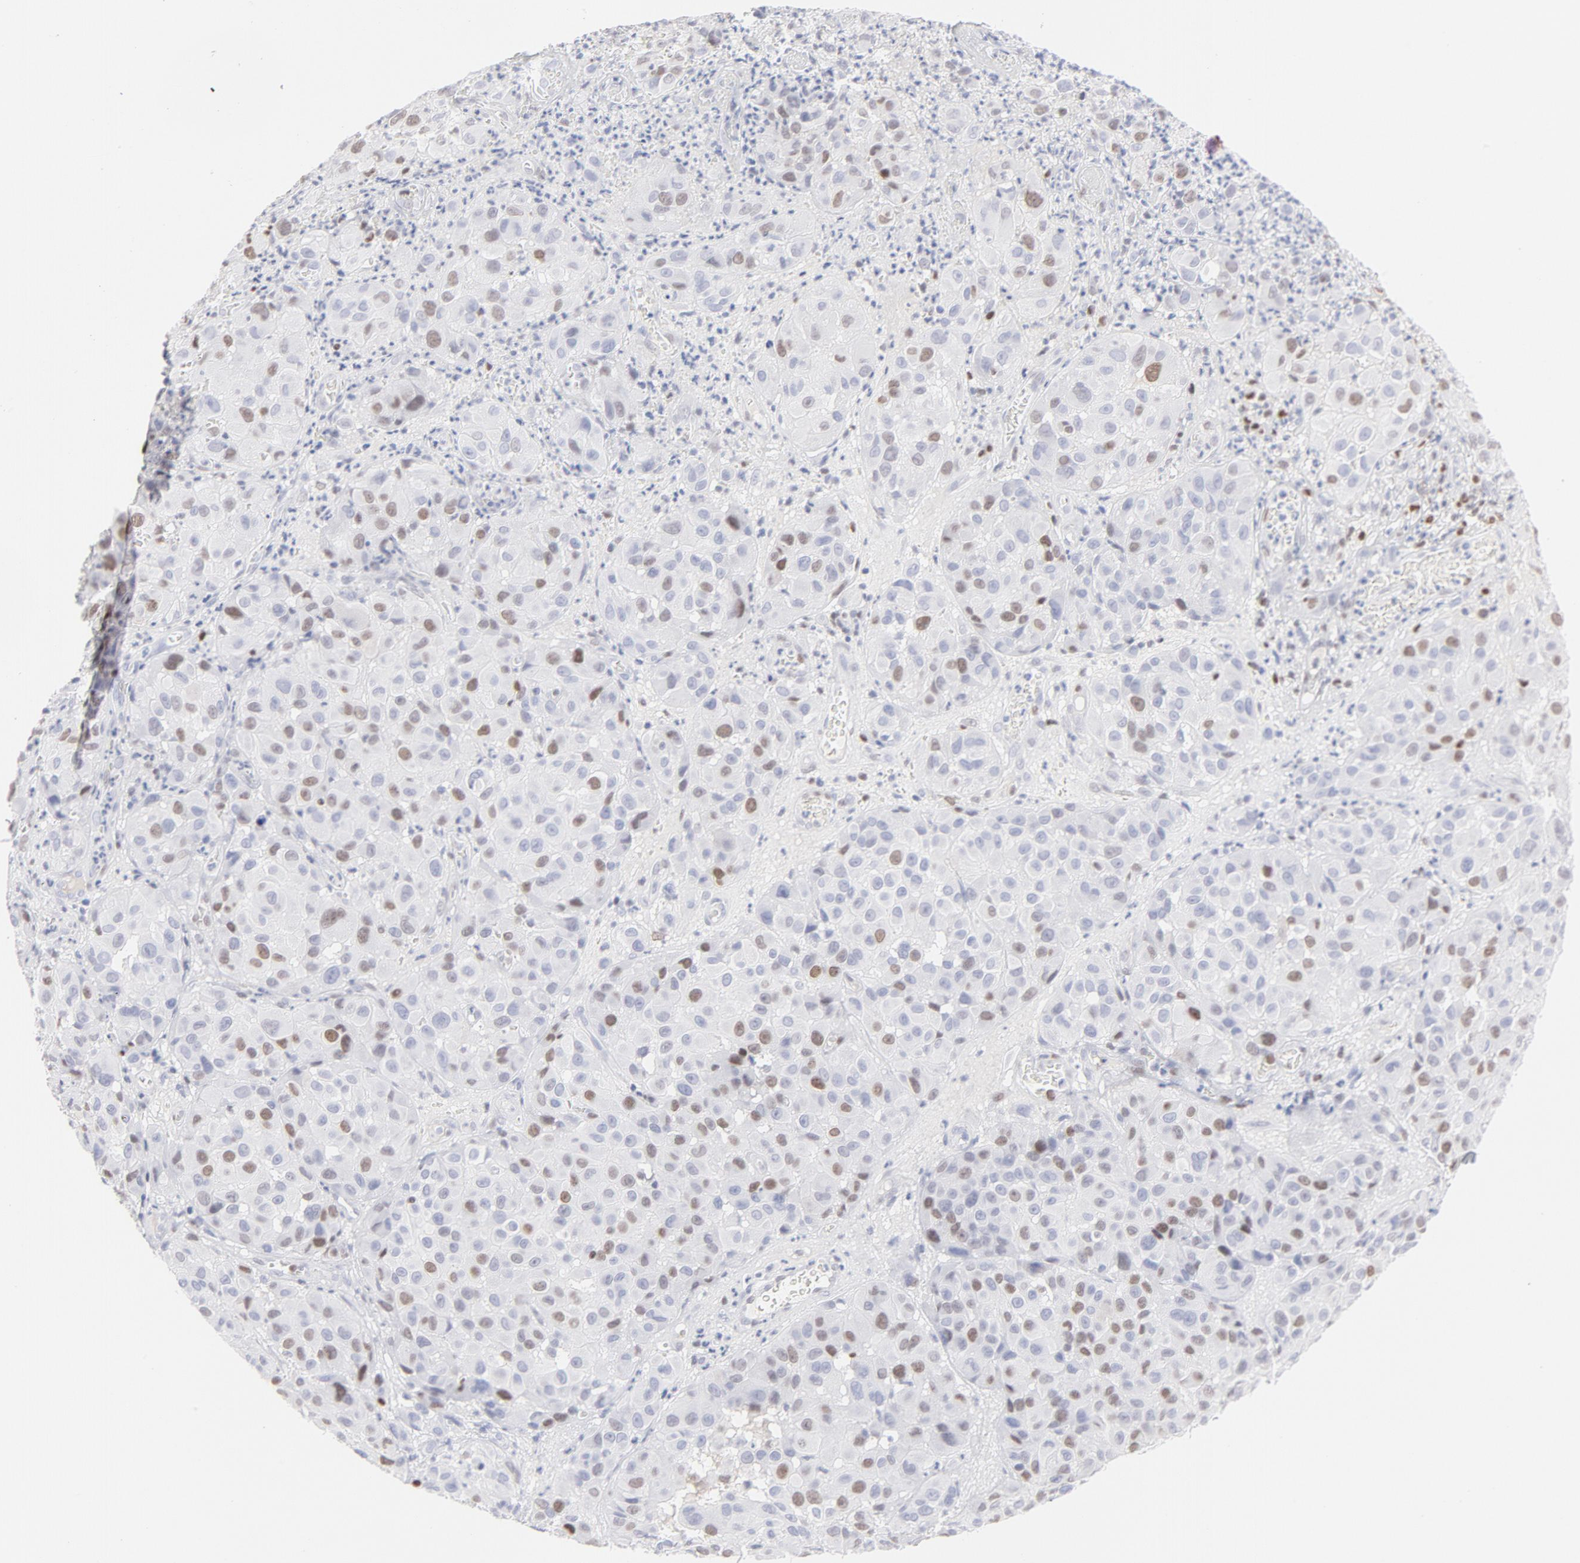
{"staining": {"intensity": "moderate", "quantity": "25%-75%", "location": "nuclear"}, "tissue": "melanoma", "cell_type": "Tumor cells", "image_type": "cancer", "snomed": [{"axis": "morphology", "description": "Malignant melanoma, NOS"}, {"axis": "topography", "description": "Skin"}], "caption": "Protein staining displays moderate nuclear staining in about 25%-75% of tumor cells in melanoma.", "gene": "MCM7", "patient": {"sex": "female", "age": 21}}